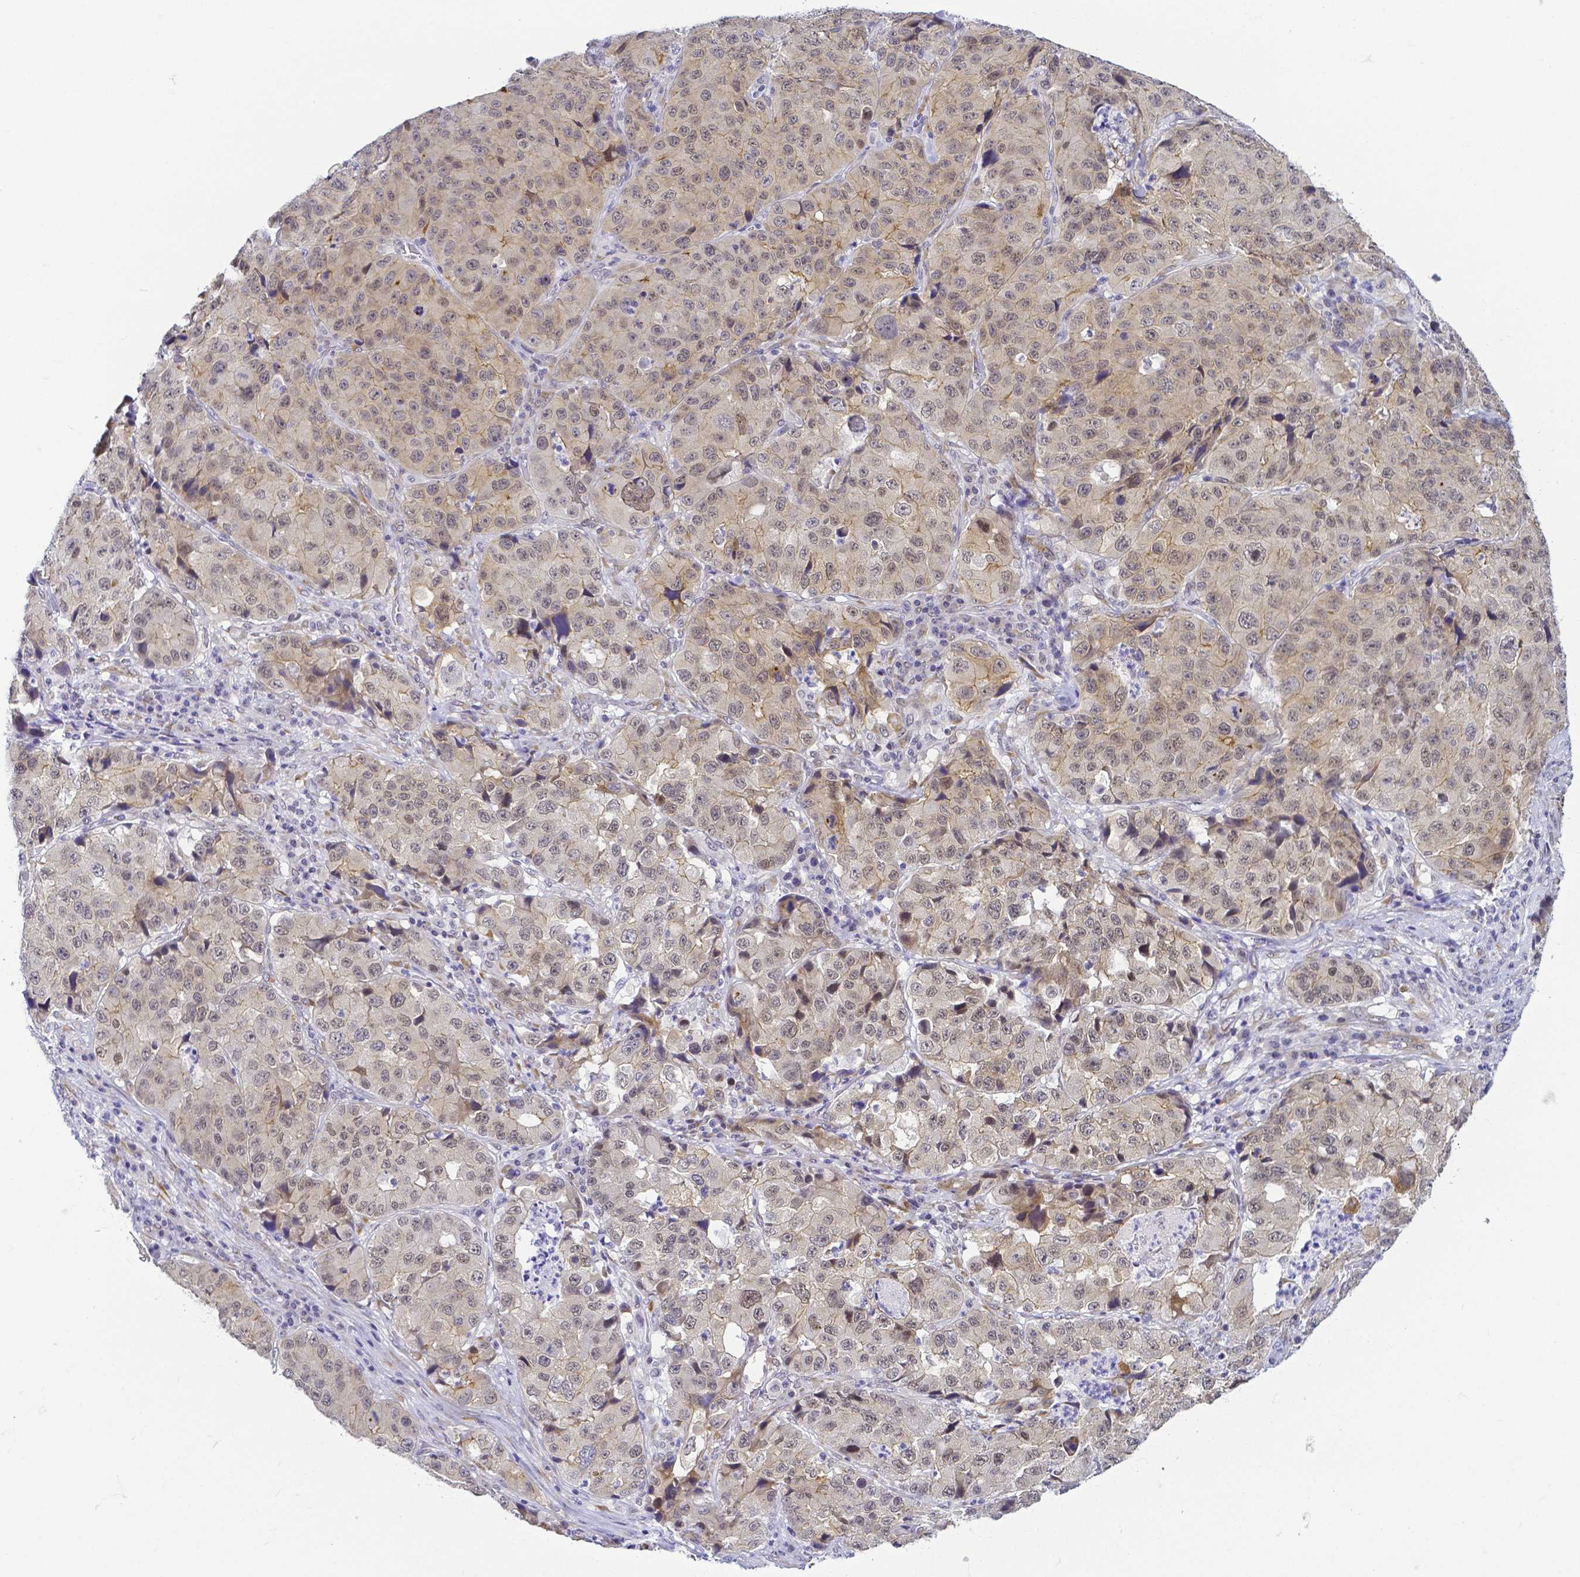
{"staining": {"intensity": "weak", "quantity": "25%-75%", "location": "cytoplasmic/membranous,nuclear"}, "tissue": "stomach cancer", "cell_type": "Tumor cells", "image_type": "cancer", "snomed": [{"axis": "morphology", "description": "Adenocarcinoma, NOS"}, {"axis": "topography", "description": "Stomach"}], "caption": "Weak cytoplasmic/membranous and nuclear protein staining is seen in about 25%-75% of tumor cells in stomach cancer (adenocarcinoma).", "gene": "FAM83G", "patient": {"sex": "male", "age": 71}}